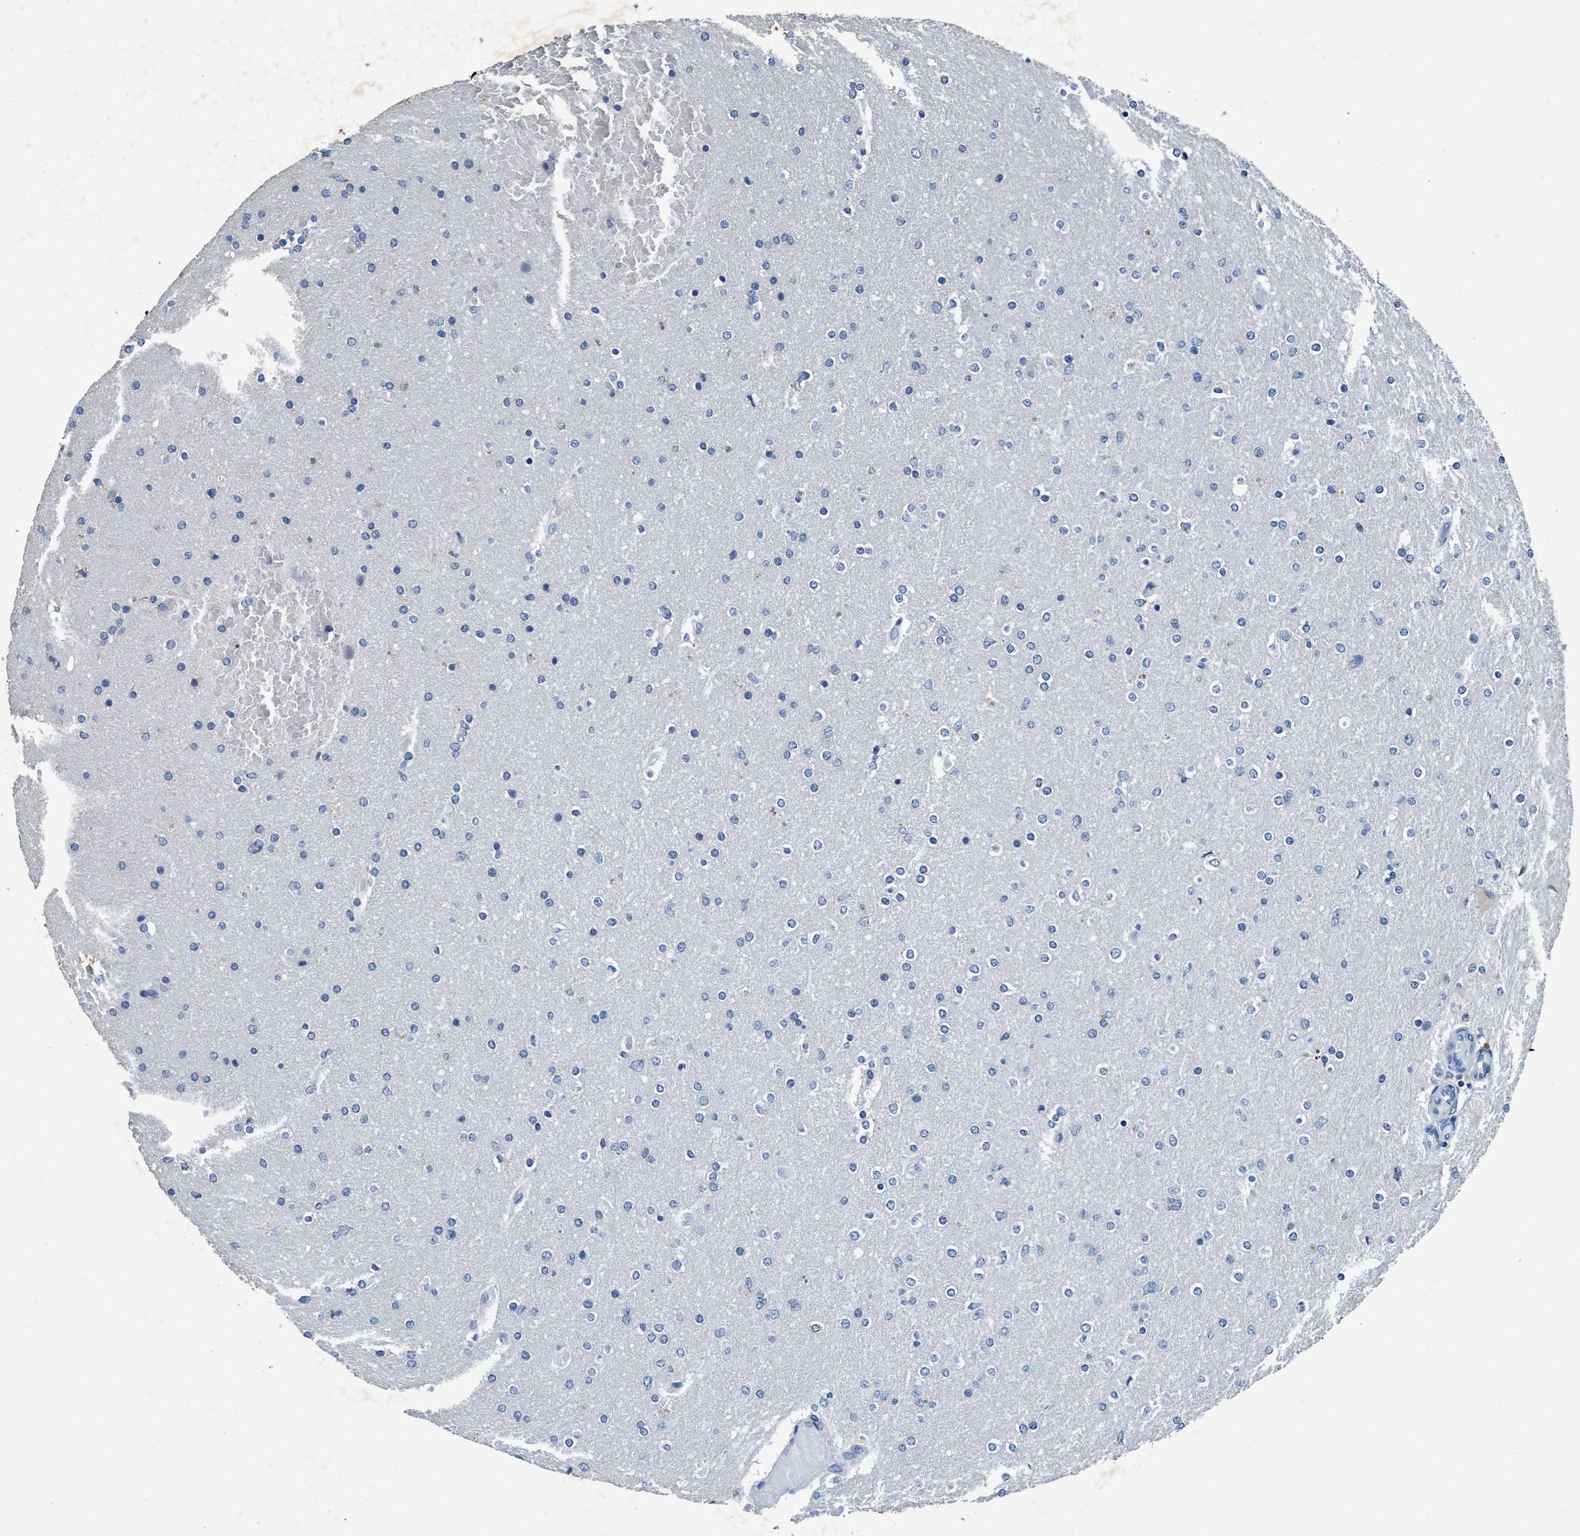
{"staining": {"intensity": "negative", "quantity": "none", "location": "none"}, "tissue": "glioma", "cell_type": "Tumor cells", "image_type": "cancer", "snomed": [{"axis": "morphology", "description": "Glioma, malignant, High grade"}, {"axis": "topography", "description": "Cerebral cortex"}], "caption": "A high-resolution photomicrograph shows IHC staining of glioma, which exhibits no significant expression in tumor cells.", "gene": "ANKFN1", "patient": {"sex": "female", "age": 36}}